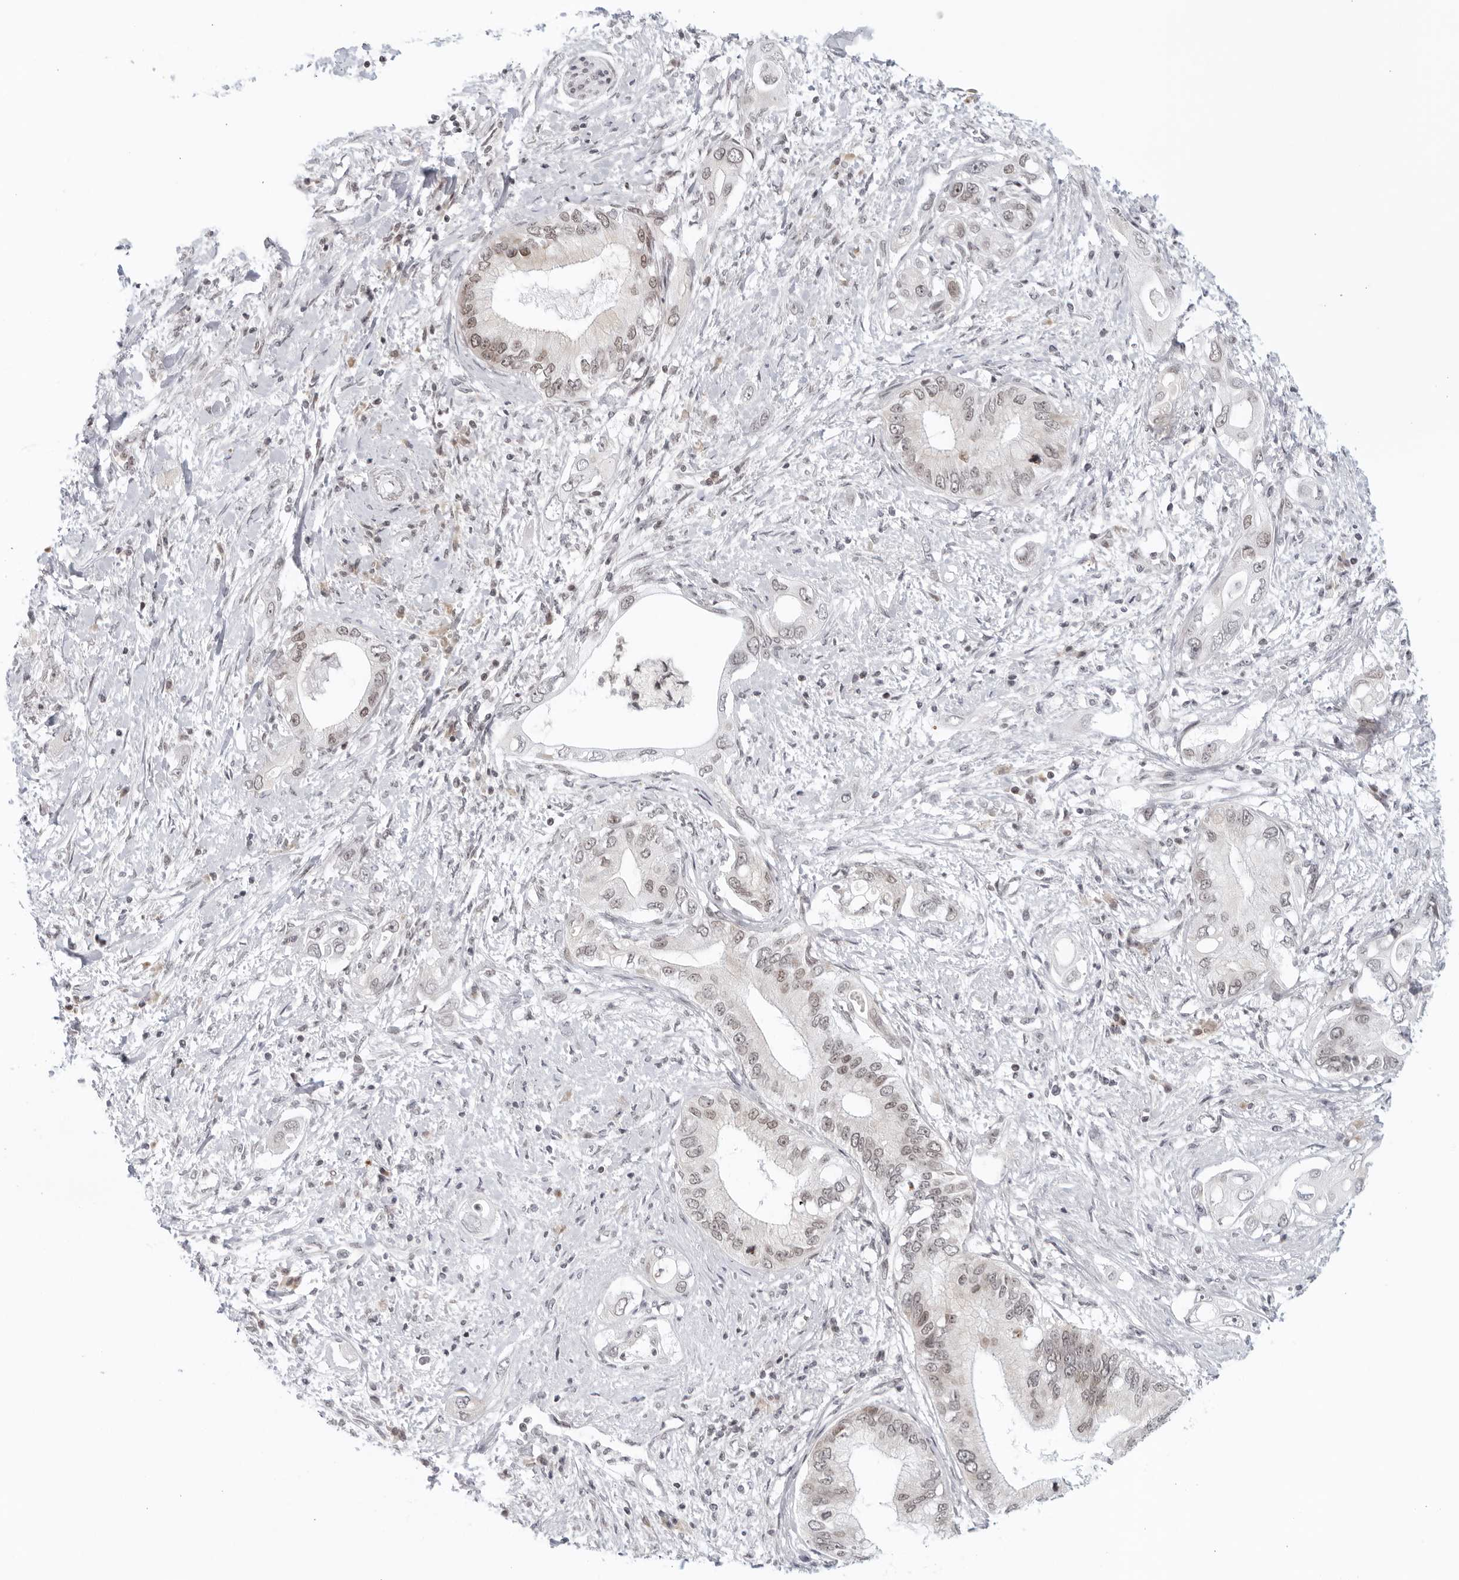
{"staining": {"intensity": "moderate", "quantity": "25%-75%", "location": "cytoplasmic/membranous,nuclear"}, "tissue": "pancreatic cancer", "cell_type": "Tumor cells", "image_type": "cancer", "snomed": [{"axis": "morphology", "description": "Inflammation, NOS"}, {"axis": "morphology", "description": "Adenocarcinoma, NOS"}, {"axis": "topography", "description": "Pancreas"}], "caption": "This micrograph demonstrates immunohistochemistry (IHC) staining of human pancreatic cancer (adenocarcinoma), with medium moderate cytoplasmic/membranous and nuclear expression in approximately 25%-75% of tumor cells.", "gene": "RAB11FIP3", "patient": {"sex": "female", "age": 56}}